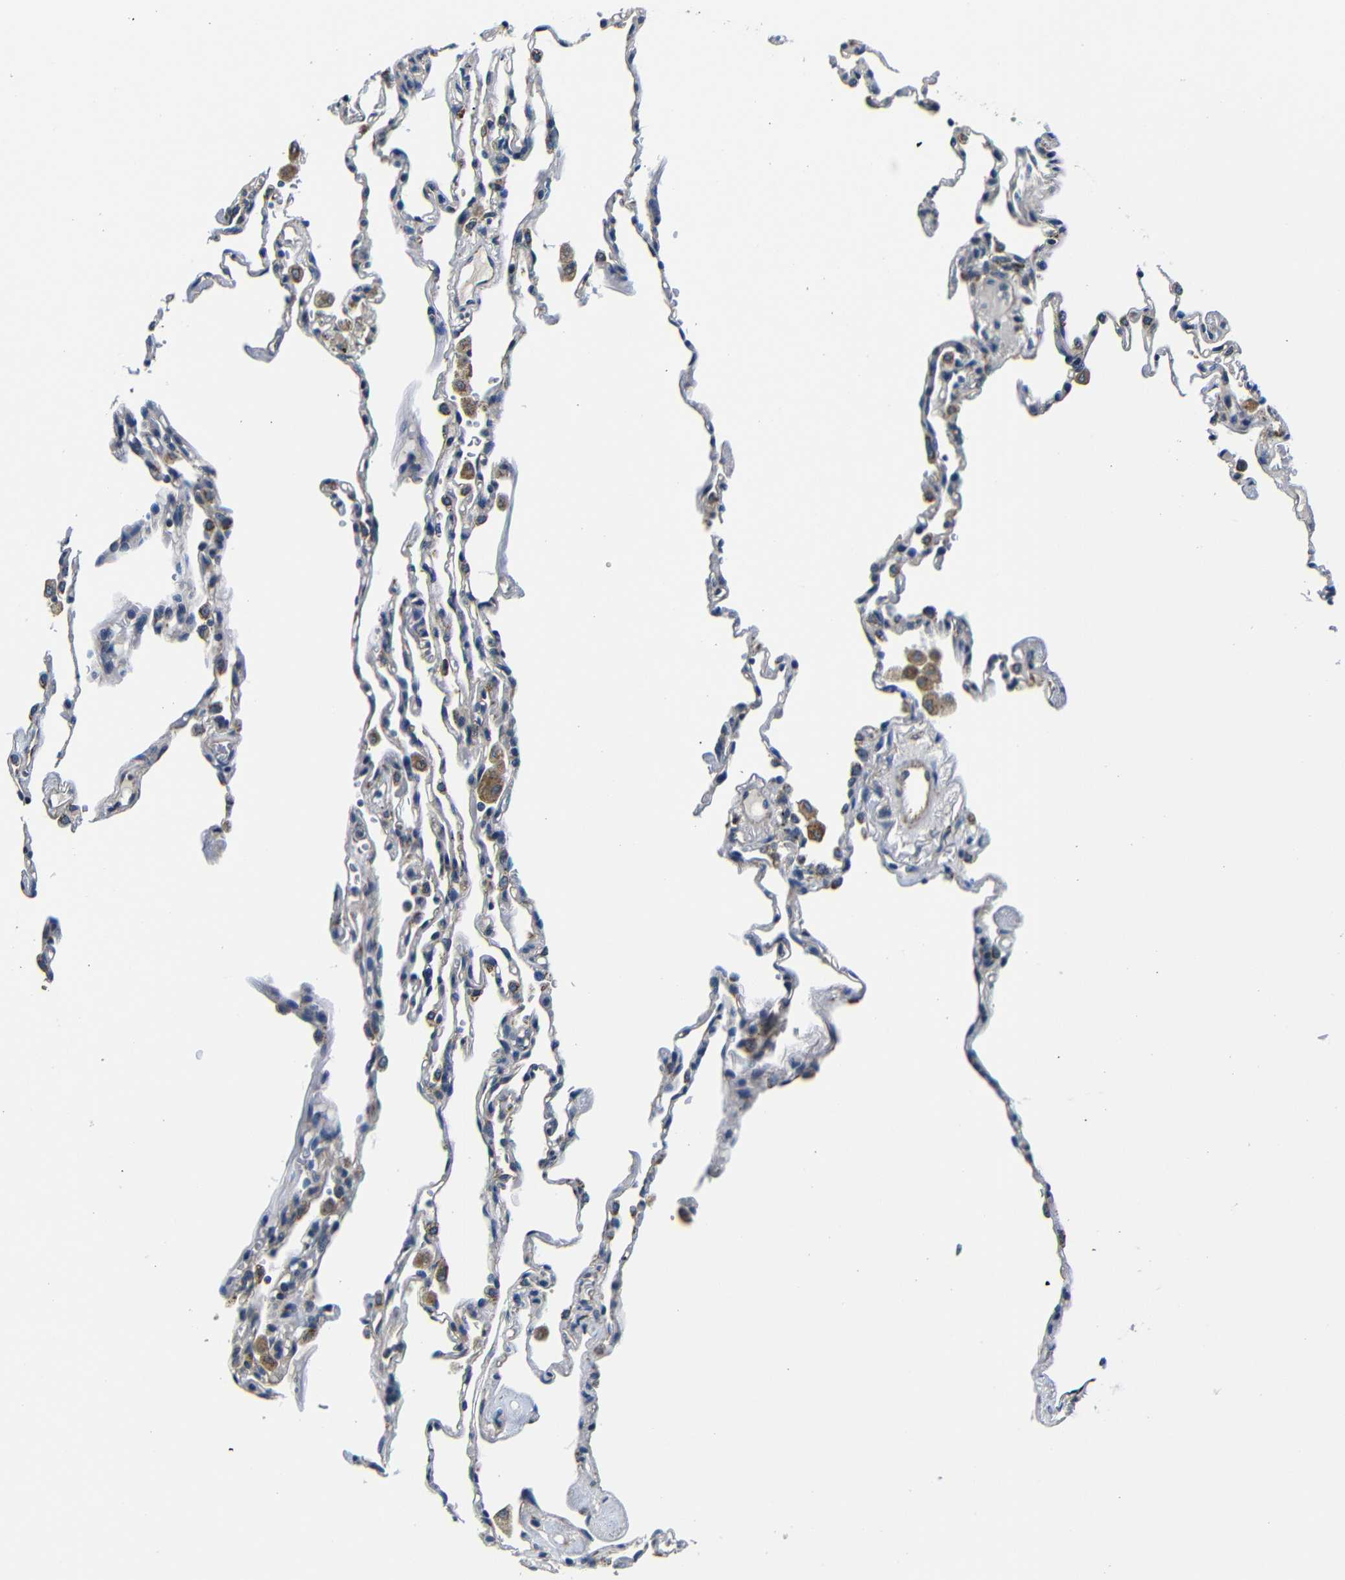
{"staining": {"intensity": "negative", "quantity": "none", "location": "none"}, "tissue": "lung", "cell_type": "Alveolar cells", "image_type": "normal", "snomed": [{"axis": "morphology", "description": "Normal tissue, NOS"}, {"axis": "topography", "description": "Lung"}], "caption": "DAB (3,3'-diaminobenzidine) immunohistochemical staining of normal human lung displays no significant expression in alveolar cells.", "gene": "FKBP14", "patient": {"sex": "male", "age": 59}}